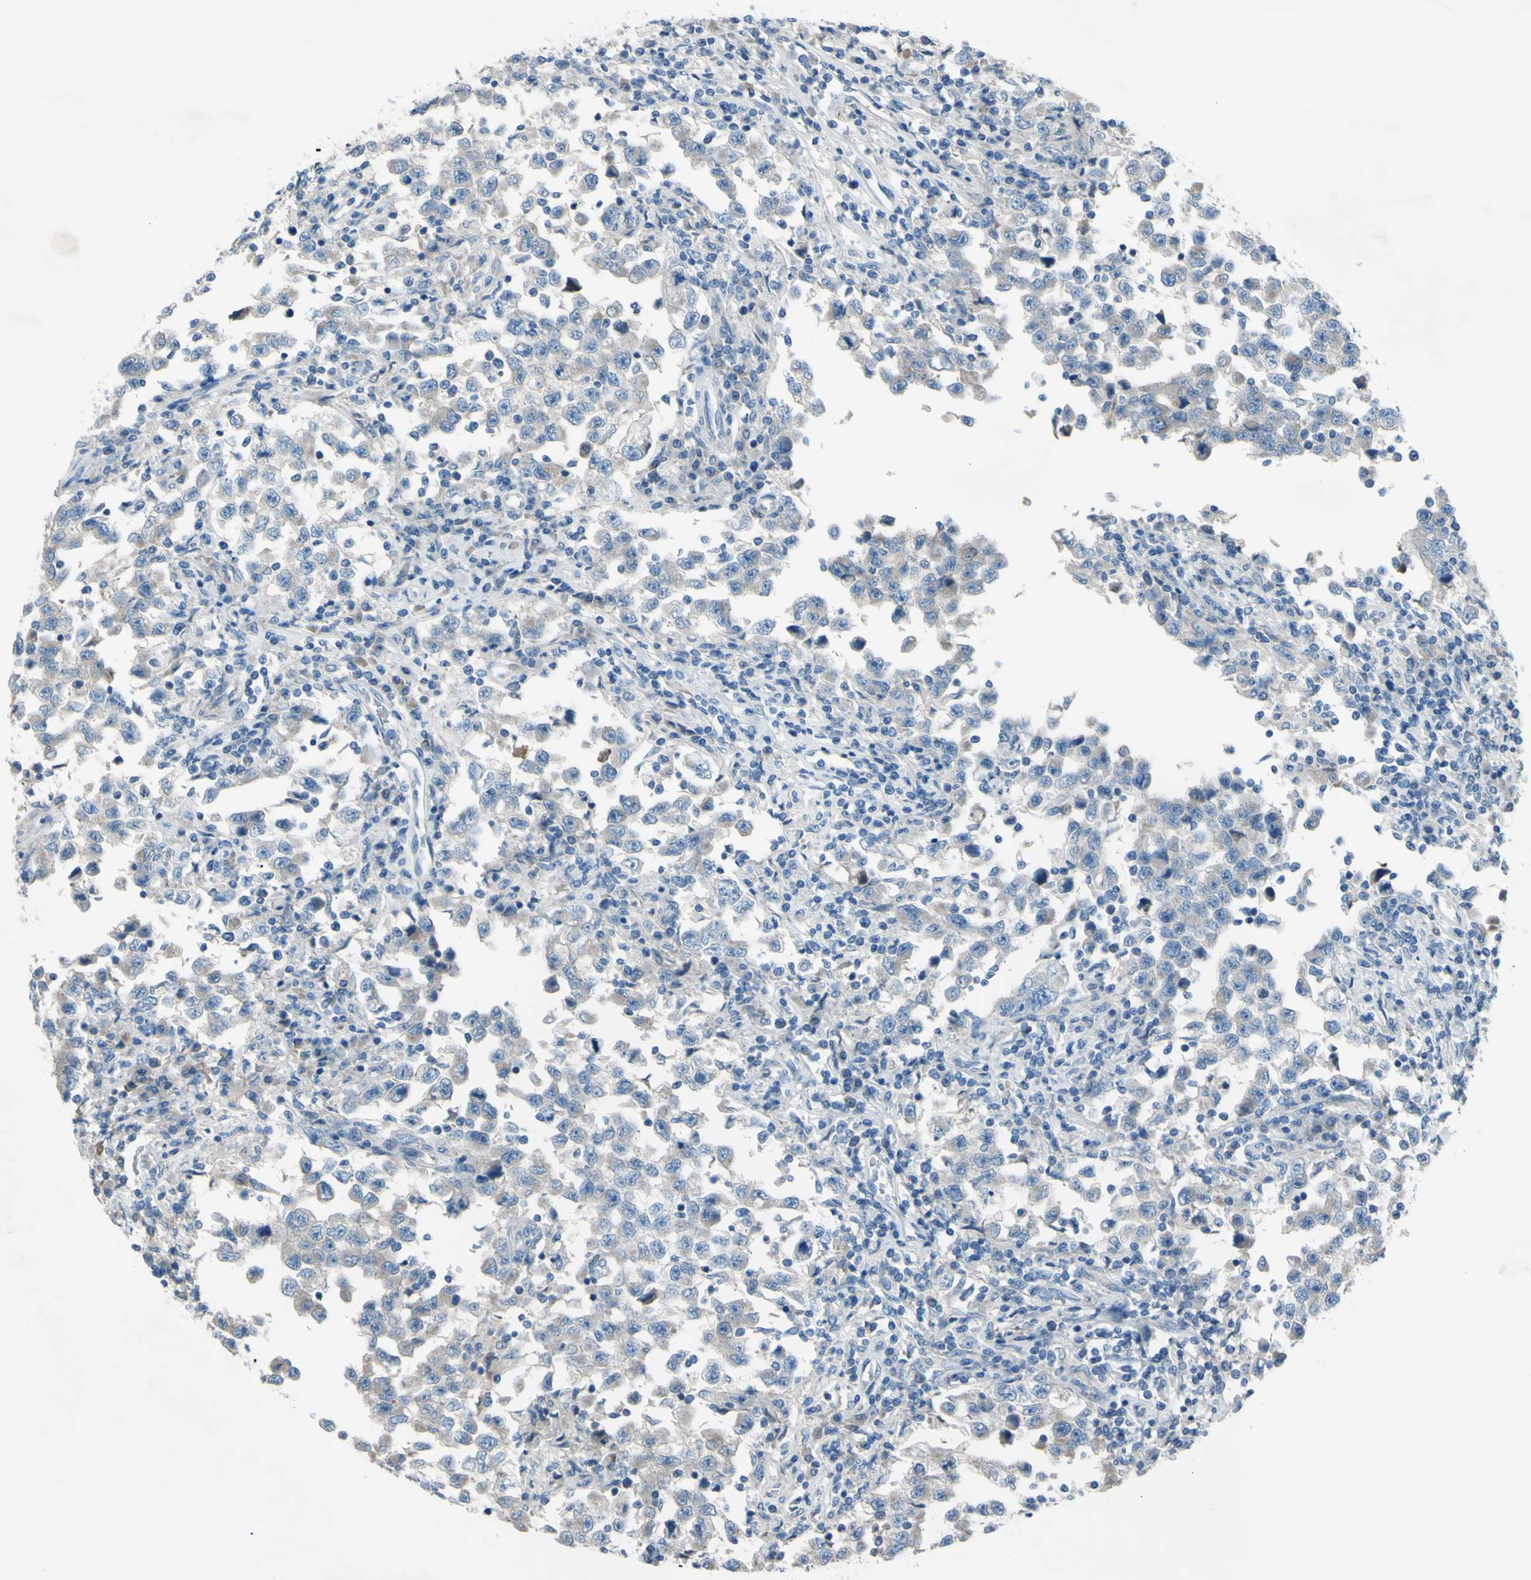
{"staining": {"intensity": "negative", "quantity": "none", "location": "none"}, "tissue": "testis cancer", "cell_type": "Tumor cells", "image_type": "cancer", "snomed": [{"axis": "morphology", "description": "Carcinoma, Embryonal, NOS"}, {"axis": "topography", "description": "Testis"}], "caption": "Tumor cells show no significant positivity in testis cancer.", "gene": "ATRN", "patient": {"sex": "male", "age": 21}}